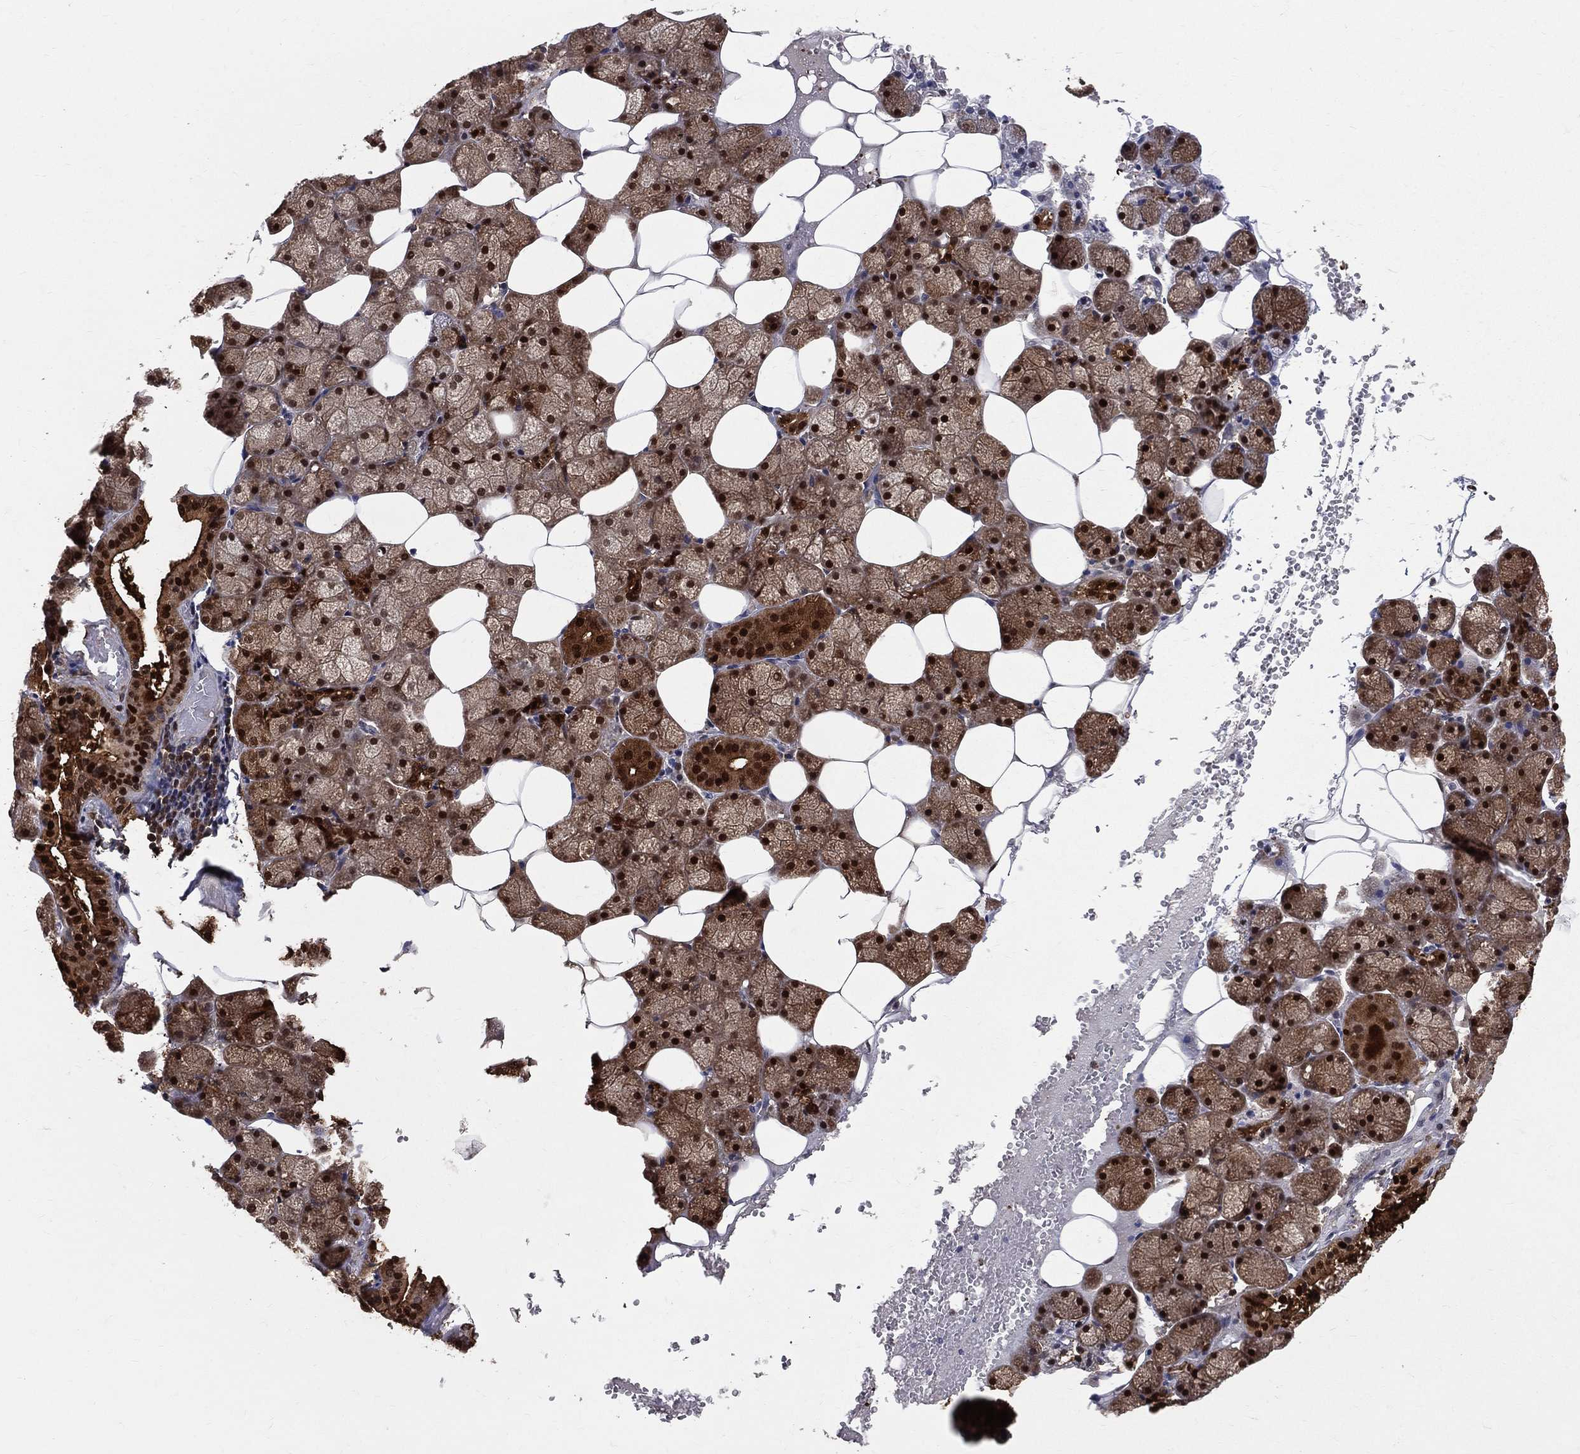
{"staining": {"intensity": "strong", "quantity": ">75%", "location": "cytoplasmic/membranous,nuclear"}, "tissue": "salivary gland", "cell_type": "Glandular cells", "image_type": "normal", "snomed": [{"axis": "morphology", "description": "Normal tissue, NOS"}, {"axis": "topography", "description": "Salivary gland"}], "caption": "Protein expression analysis of normal human salivary gland reveals strong cytoplasmic/membranous,nuclear positivity in about >75% of glandular cells.", "gene": "ENO1", "patient": {"sex": "male", "age": 38}}